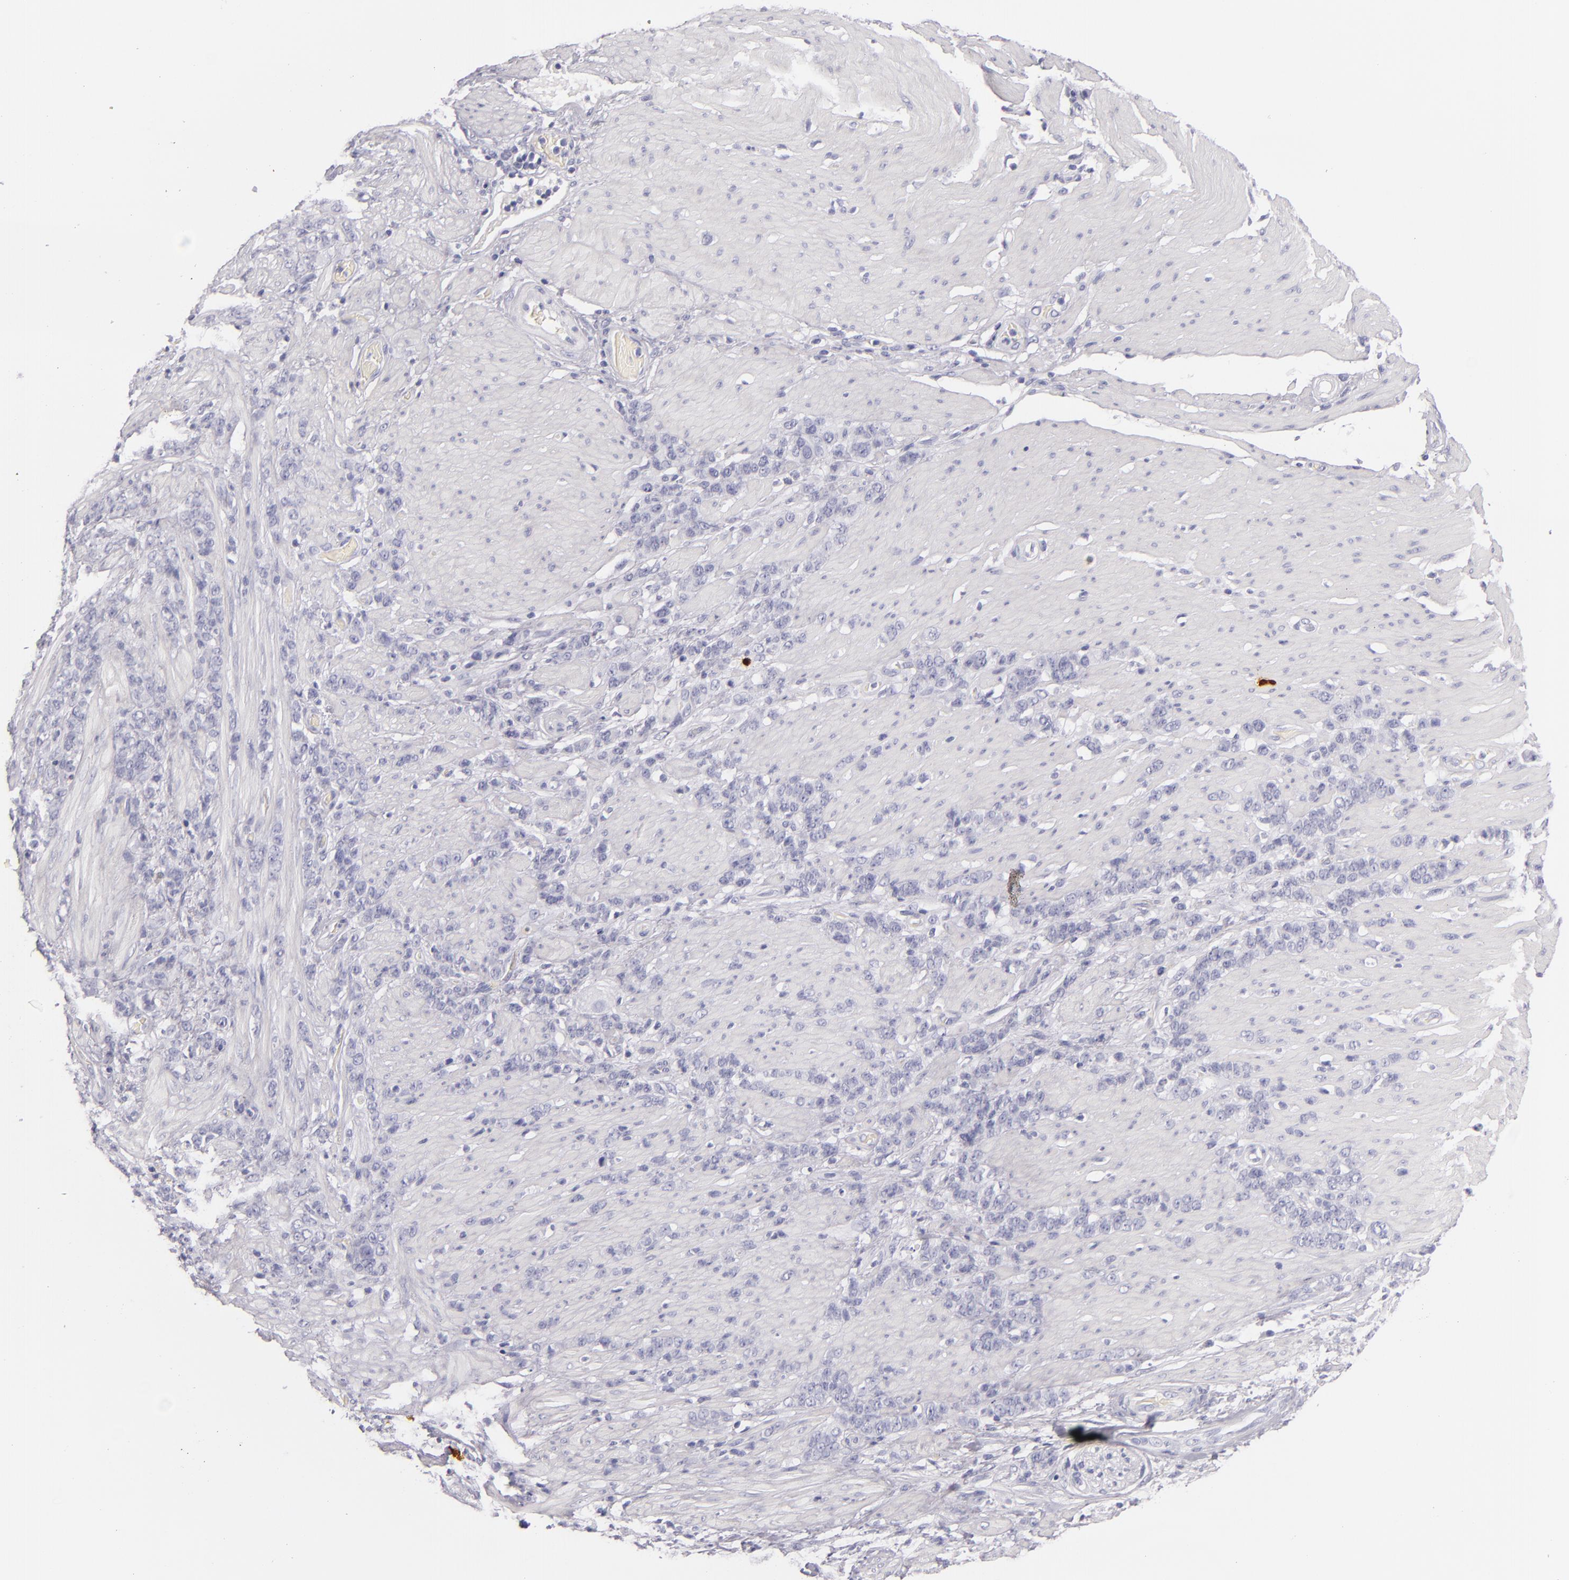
{"staining": {"intensity": "negative", "quantity": "none", "location": "none"}, "tissue": "stomach cancer", "cell_type": "Tumor cells", "image_type": "cancer", "snomed": [{"axis": "morphology", "description": "Adenocarcinoma, NOS"}, {"axis": "topography", "description": "Stomach, lower"}], "caption": "Immunohistochemical staining of stomach cancer demonstrates no significant positivity in tumor cells.", "gene": "TPSD1", "patient": {"sex": "male", "age": 88}}